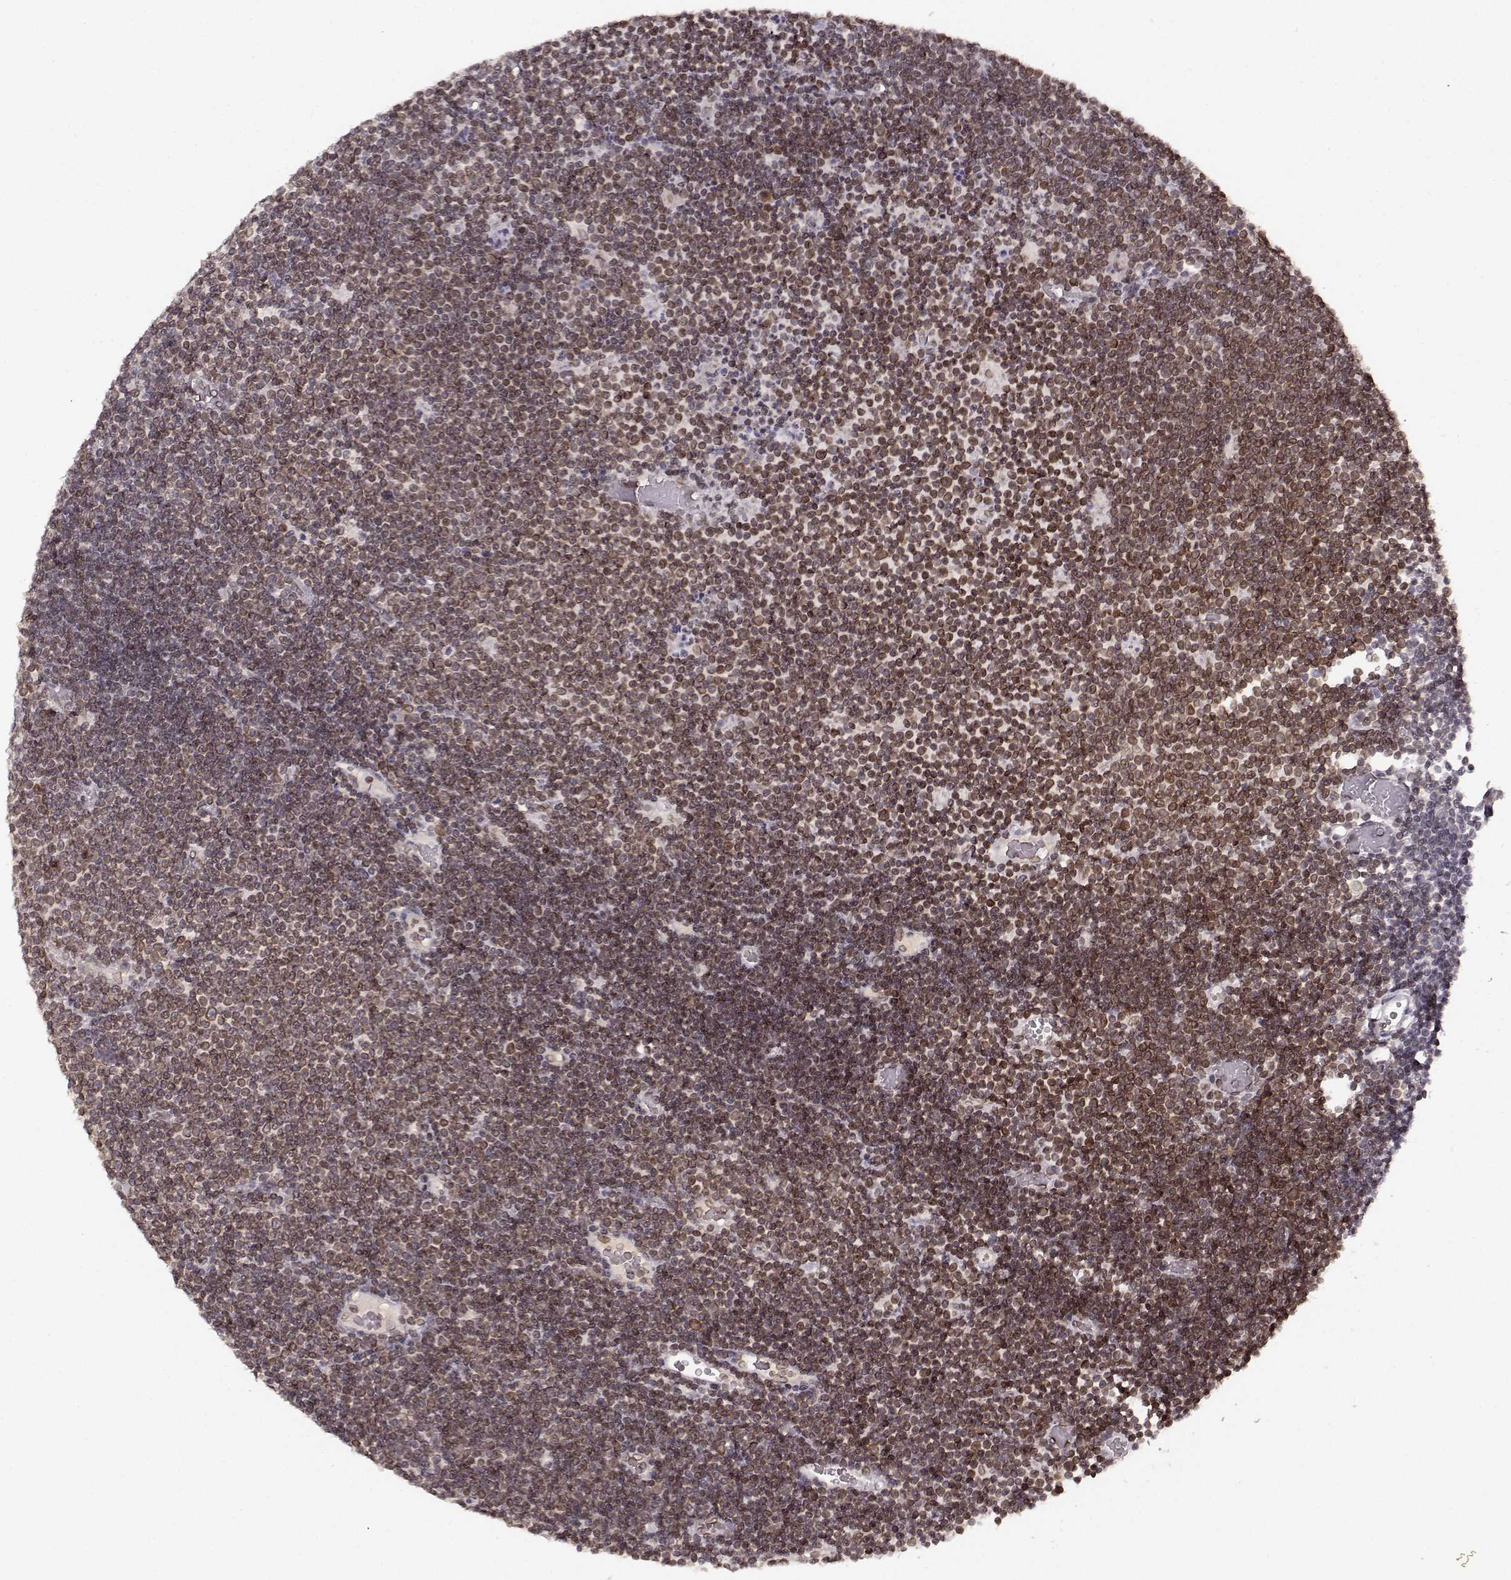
{"staining": {"intensity": "moderate", "quantity": "25%-75%", "location": "cytoplasmic/membranous,nuclear"}, "tissue": "lymphoma", "cell_type": "Tumor cells", "image_type": "cancer", "snomed": [{"axis": "morphology", "description": "Malignant lymphoma, non-Hodgkin's type, Low grade"}, {"axis": "topography", "description": "Brain"}], "caption": "DAB immunohistochemical staining of malignant lymphoma, non-Hodgkin's type (low-grade) exhibits moderate cytoplasmic/membranous and nuclear protein staining in approximately 25%-75% of tumor cells. (brown staining indicates protein expression, while blue staining denotes nuclei).", "gene": "DCAF12", "patient": {"sex": "female", "age": 66}}